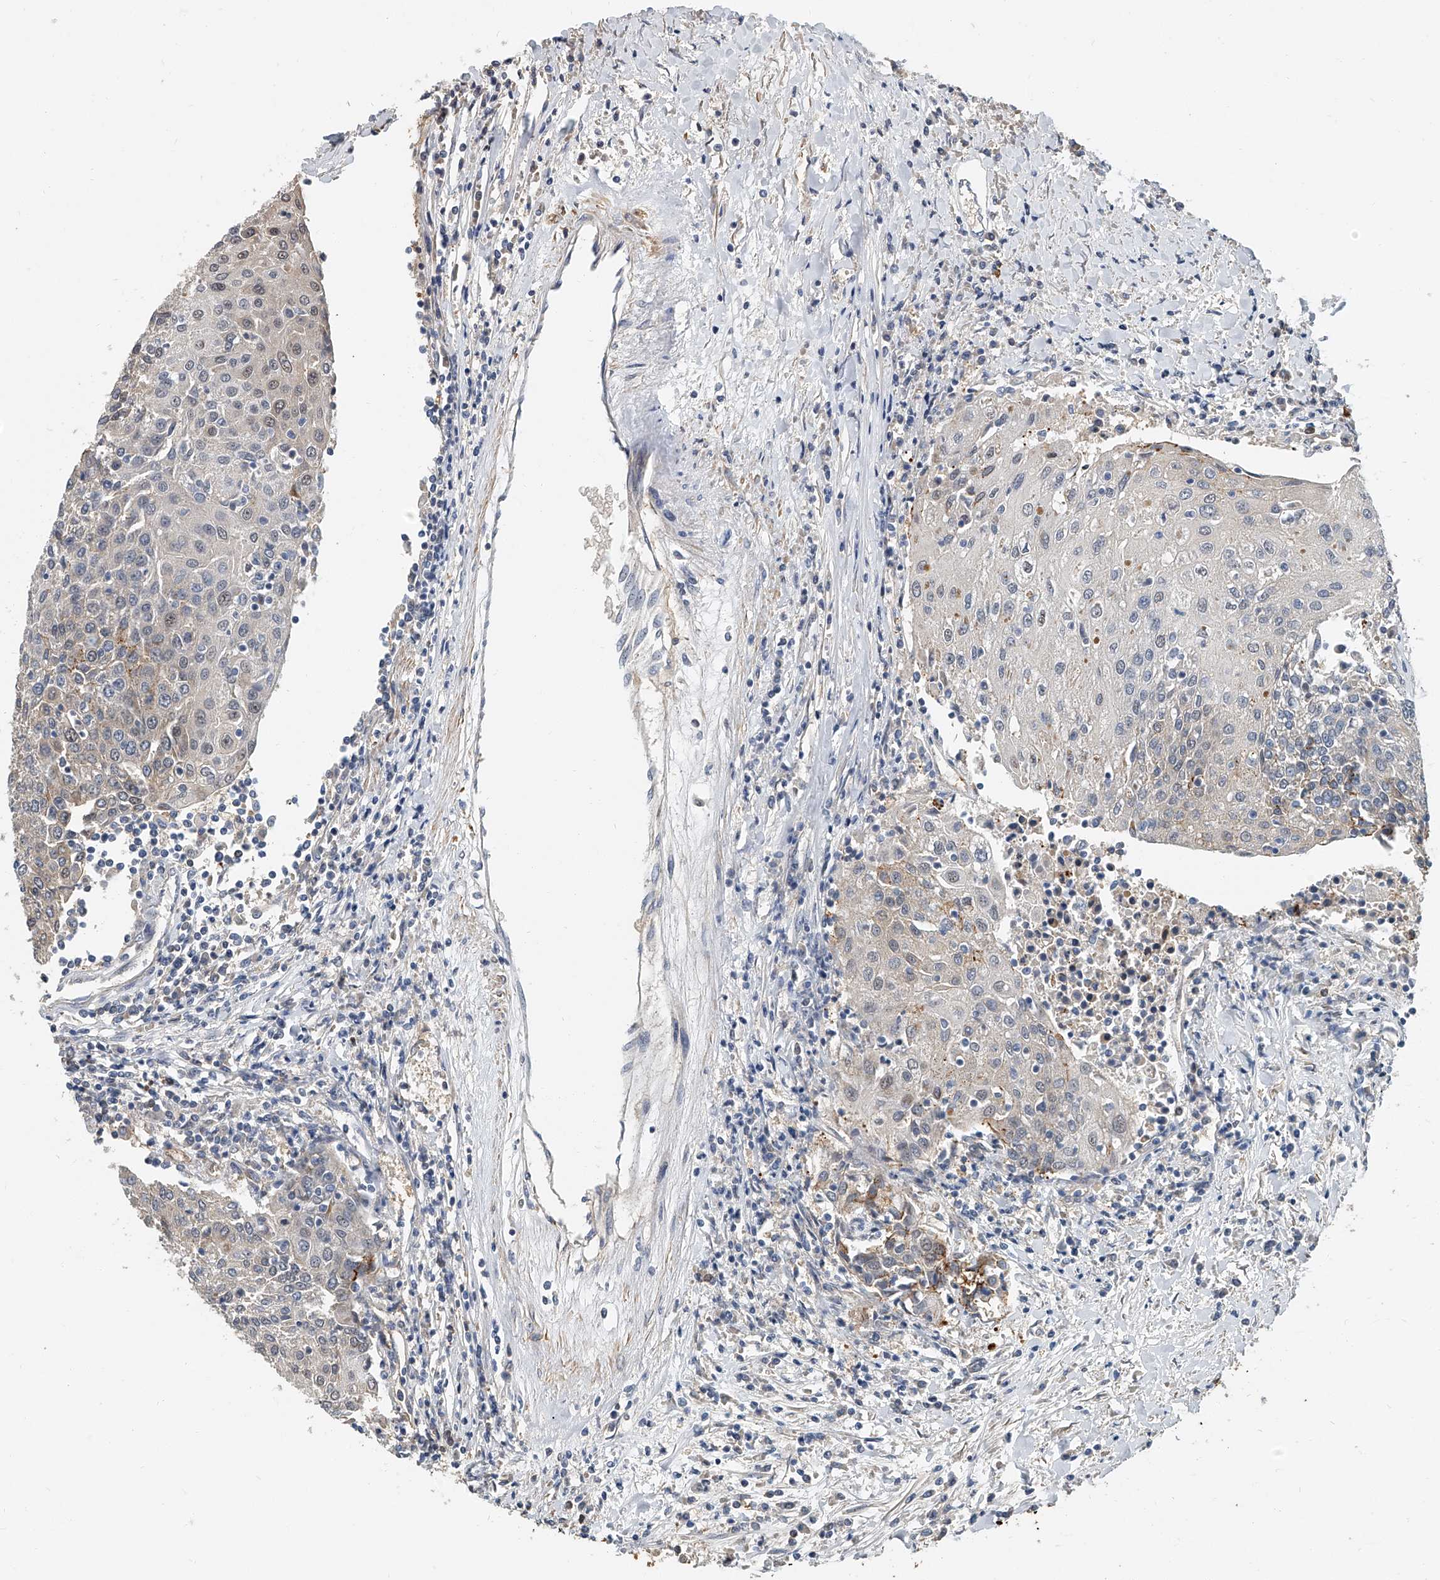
{"staining": {"intensity": "negative", "quantity": "none", "location": "none"}, "tissue": "urothelial cancer", "cell_type": "Tumor cells", "image_type": "cancer", "snomed": [{"axis": "morphology", "description": "Urothelial carcinoma, High grade"}, {"axis": "topography", "description": "Urinary bladder"}], "caption": "The micrograph exhibits no staining of tumor cells in urothelial carcinoma (high-grade). (Brightfield microscopy of DAB immunohistochemistry at high magnification).", "gene": "CD200", "patient": {"sex": "female", "age": 85}}